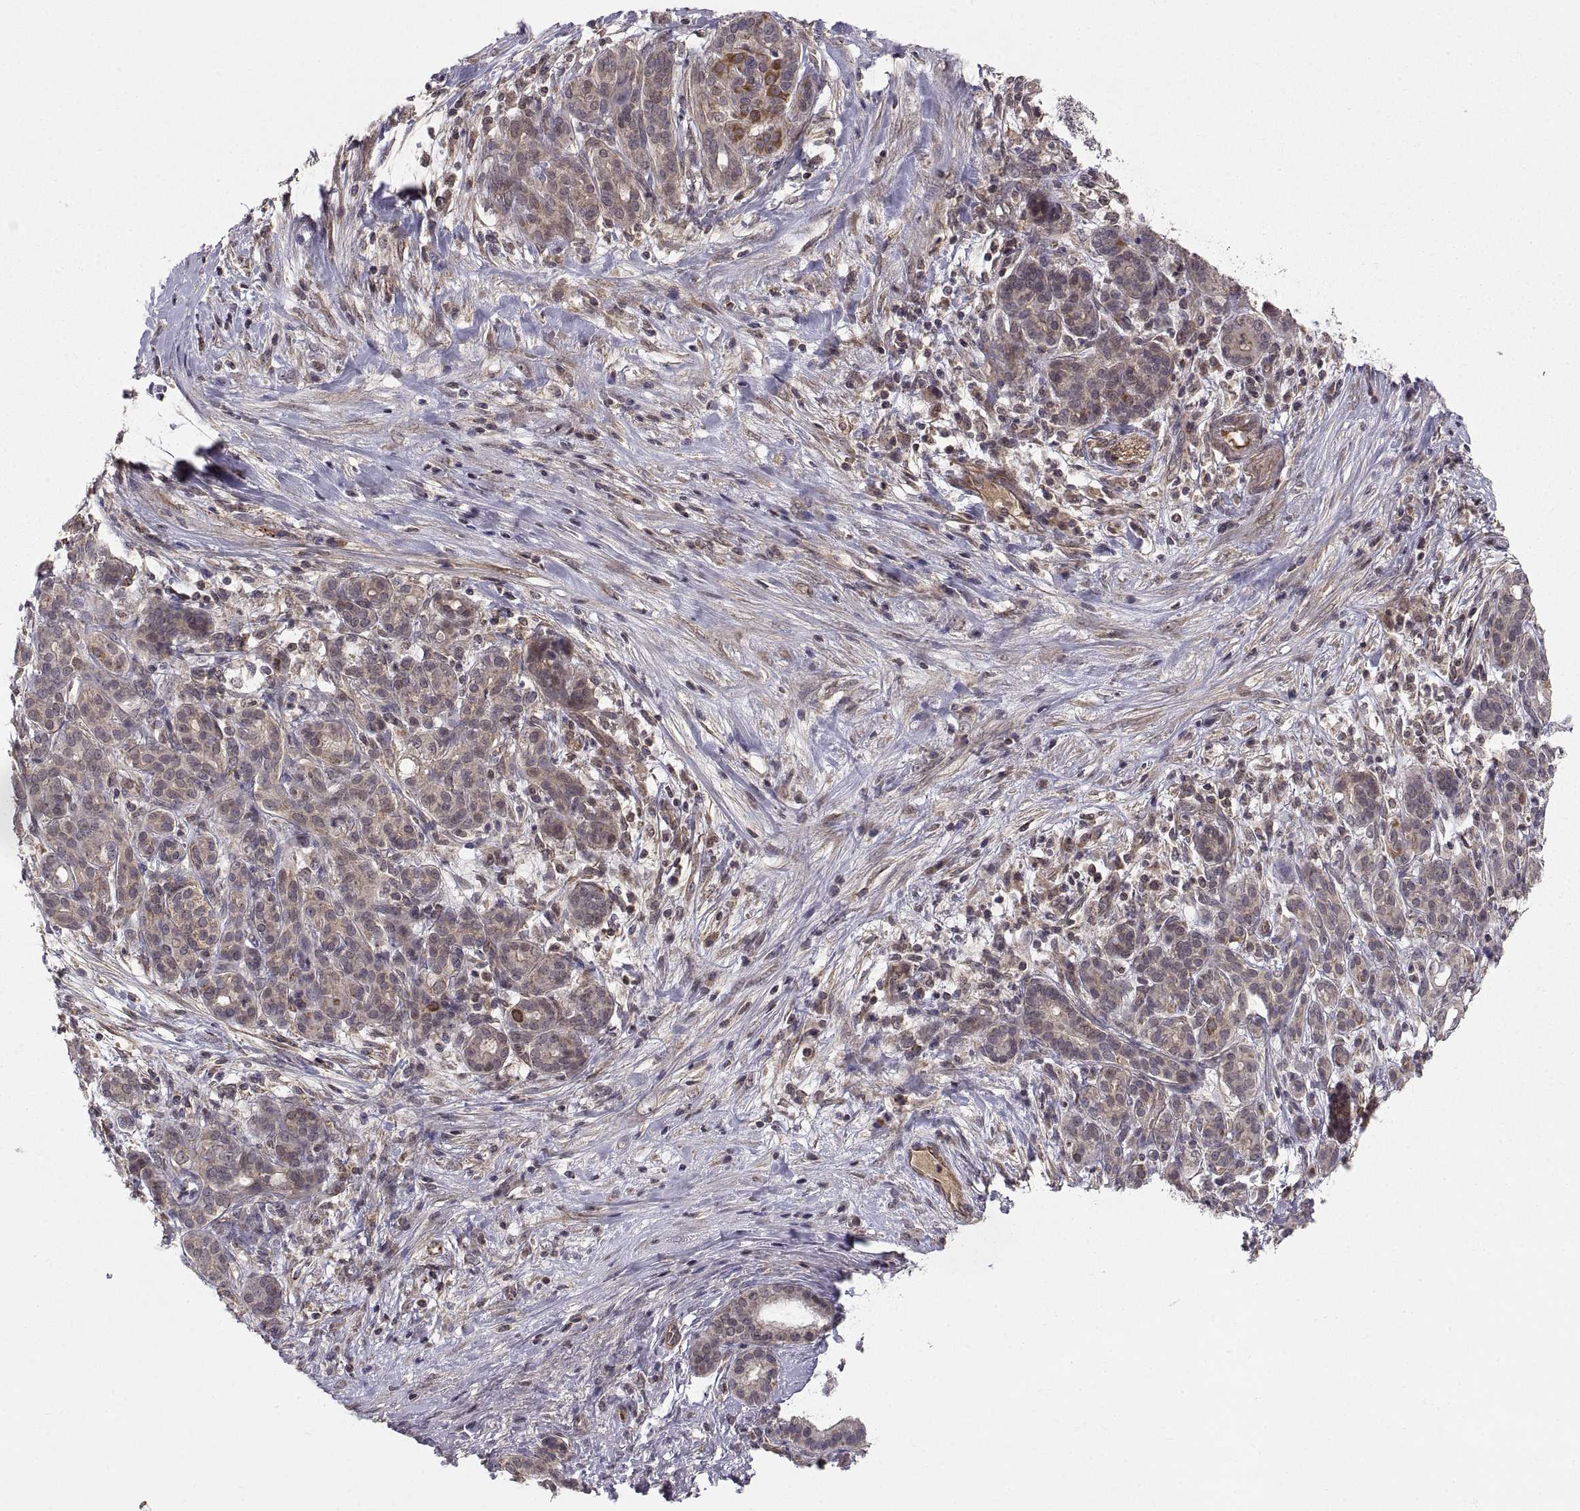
{"staining": {"intensity": "strong", "quantity": "<25%", "location": "cytoplasmic/membranous"}, "tissue": "pancreatic cancer", "cell_type": "Tumor cells", "image_type": "cancer", "snomed": [{"axis": "morphology", "description": "Adenocarcinoma, NOS"}, {"axis": "topography", "description": "Pancreas"}], "caption": "Protein staining of pancreatic adenocarcinoma tissue displays strong cytoplasmic/membranous positivity in about <25% of tumor cells.", "gene": "ABL2", "patient": {"sex": "male", "age": 44}}